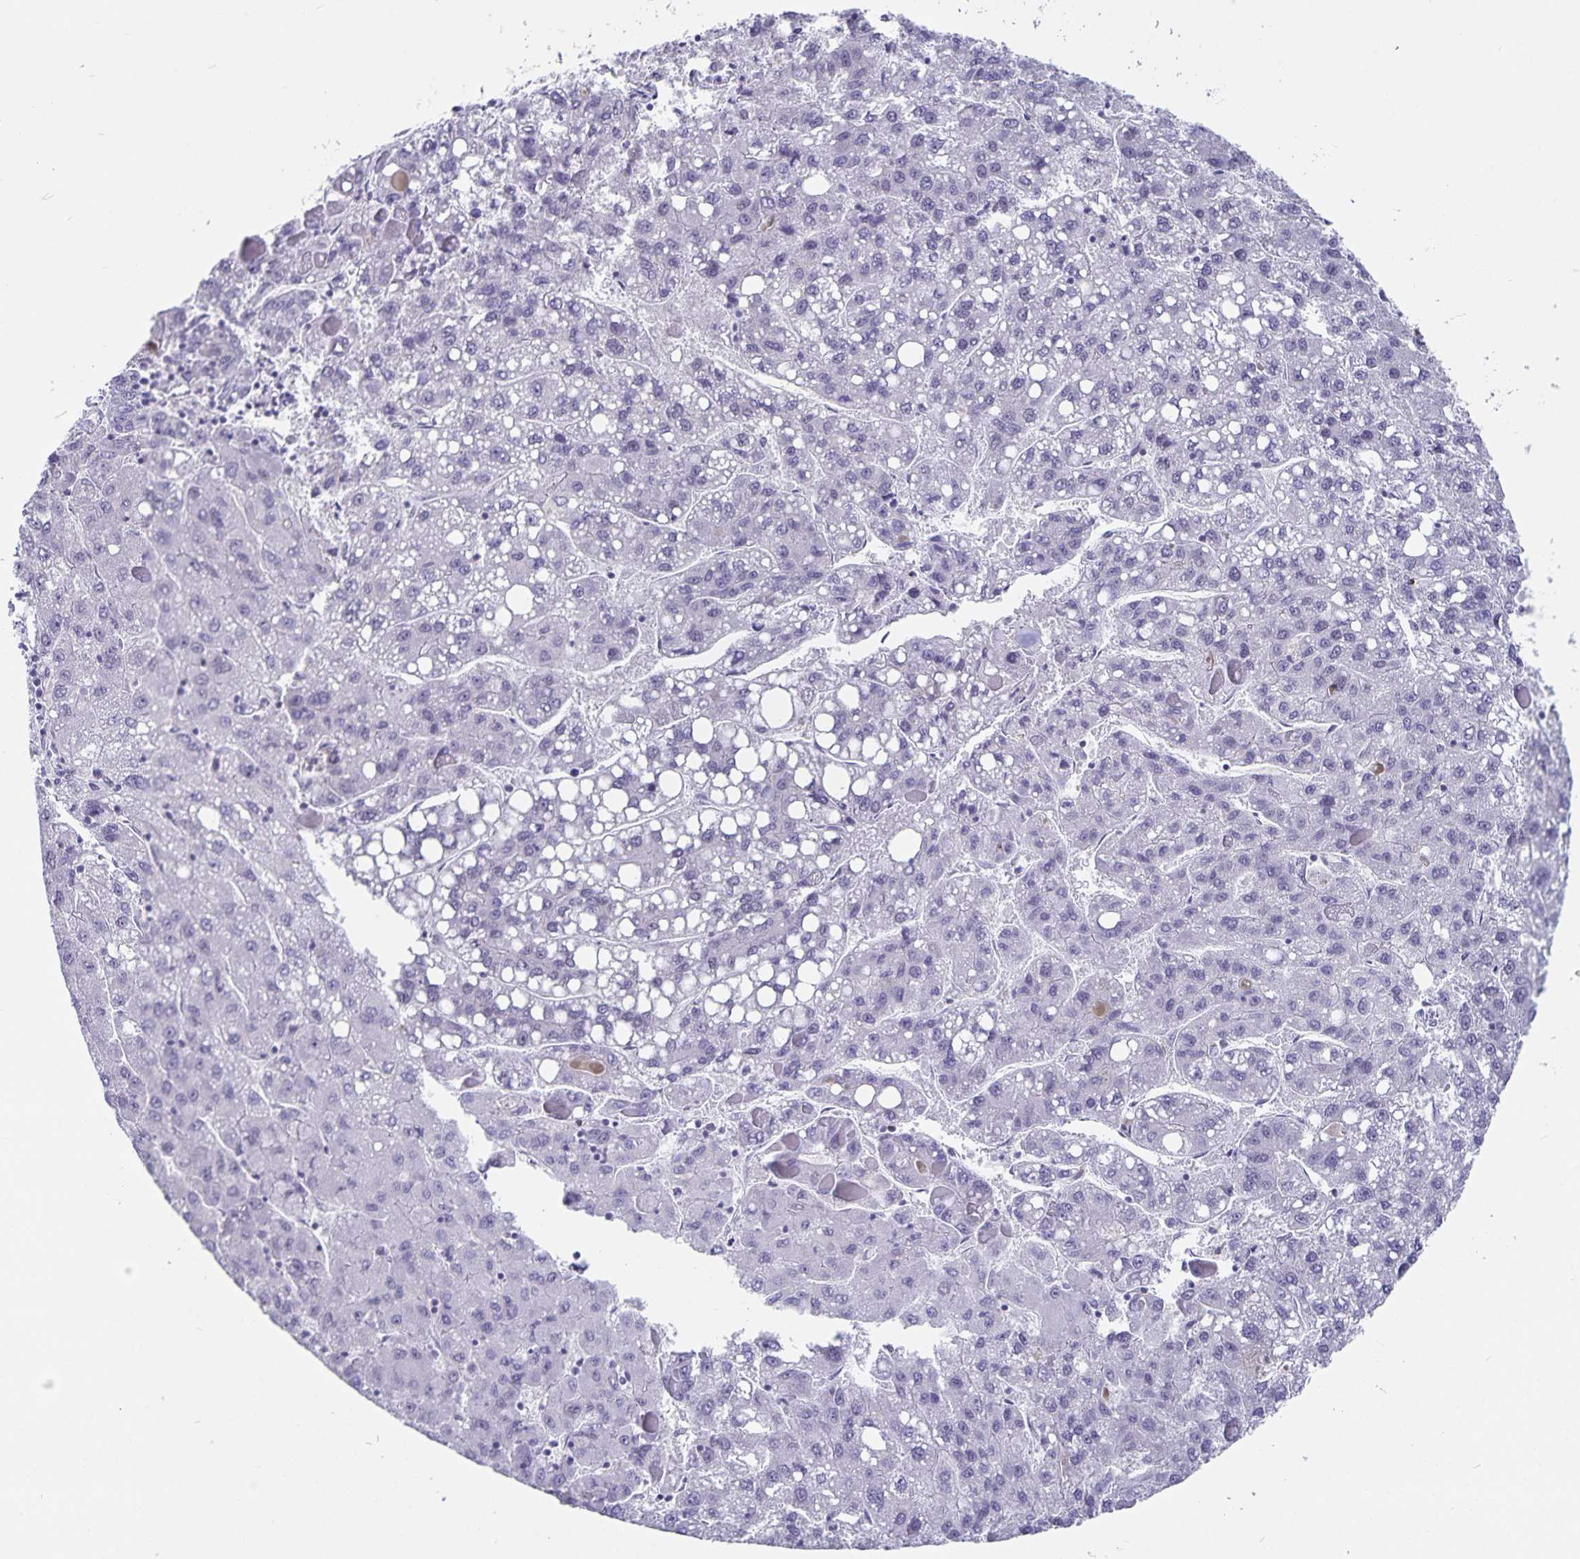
{"staining": {"intensity": "negative", "quantity": "none", "location": "none"}, "tissue": "liver cancer", "cell_type": "Tumor cells", "image_type": "cancer", "snomed": [{"axis": "morphology", "description": "Carcinoma, Hepatocellular, NOS"}, {"axis": "topography", "description": "Liver"}], "caption": "Immunohistochemical staining of human liver cancer demonstrates no significant staining in tumor cells.", "gene": "PBX2", "patient": {"sex": "female", "age": 82}}